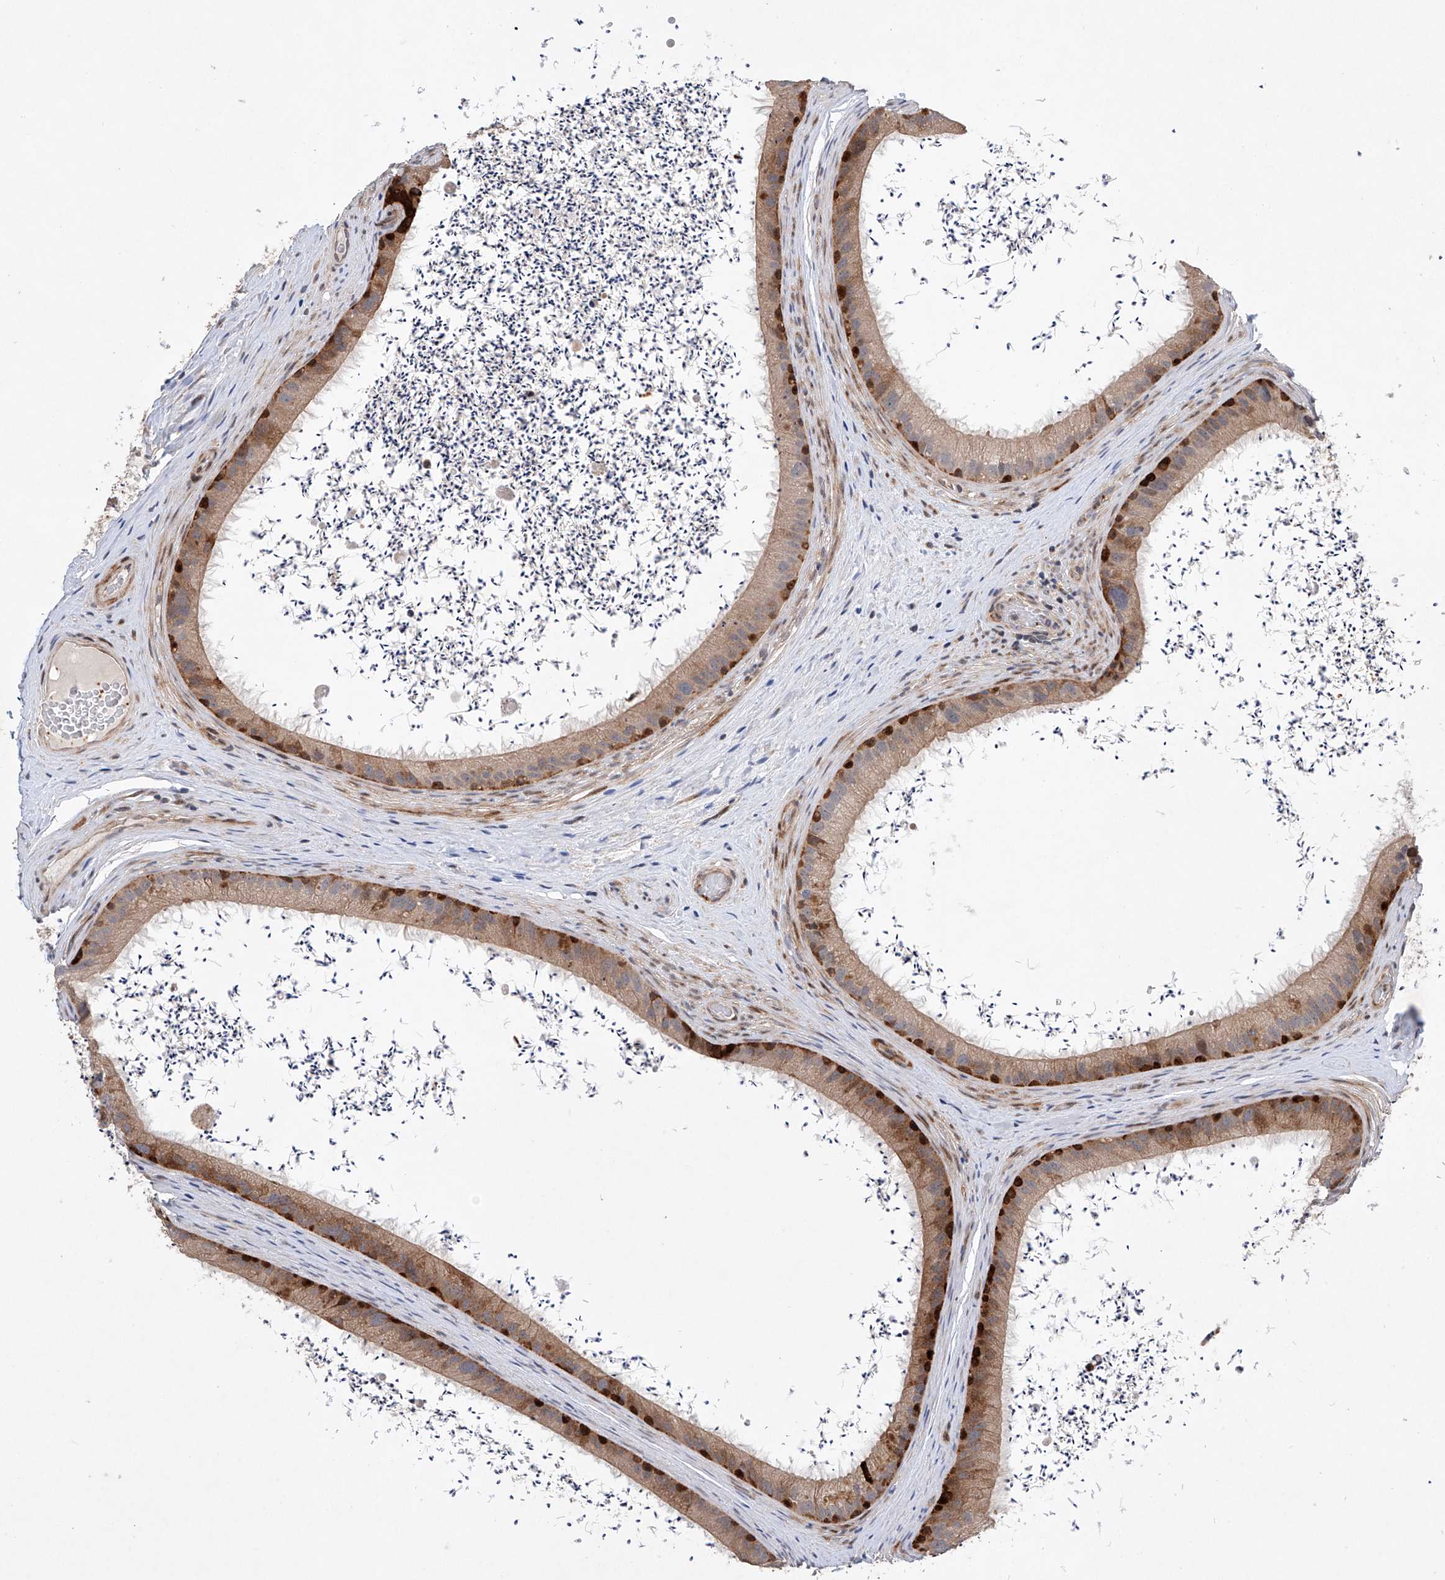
{"staining": {"intensity": "strong", "quantity": "<25%", "location": "cytoplasmic/membranous,nuclear"}, "tissue": "epididymis", "cell_type": "Glandular cells", "image_type": "normal", "snomed": [{"axis": "morphology", "description": "Normal tissue, NOS"}, {"axis": "topography", "description": "Epididymis, spermatic cord, NOS"}], "caption": "Immunohistochemical staining of unremarkable human epididymis exhibits strong cytoplasmic/membranous,nuclear protein staining in approximately <25% of glandular cells. (DAB IHC, brown staining for protein, blue staining for nuclei).", "gene": "AFG1L", "patient": {"sex": "male", "age": 50}}